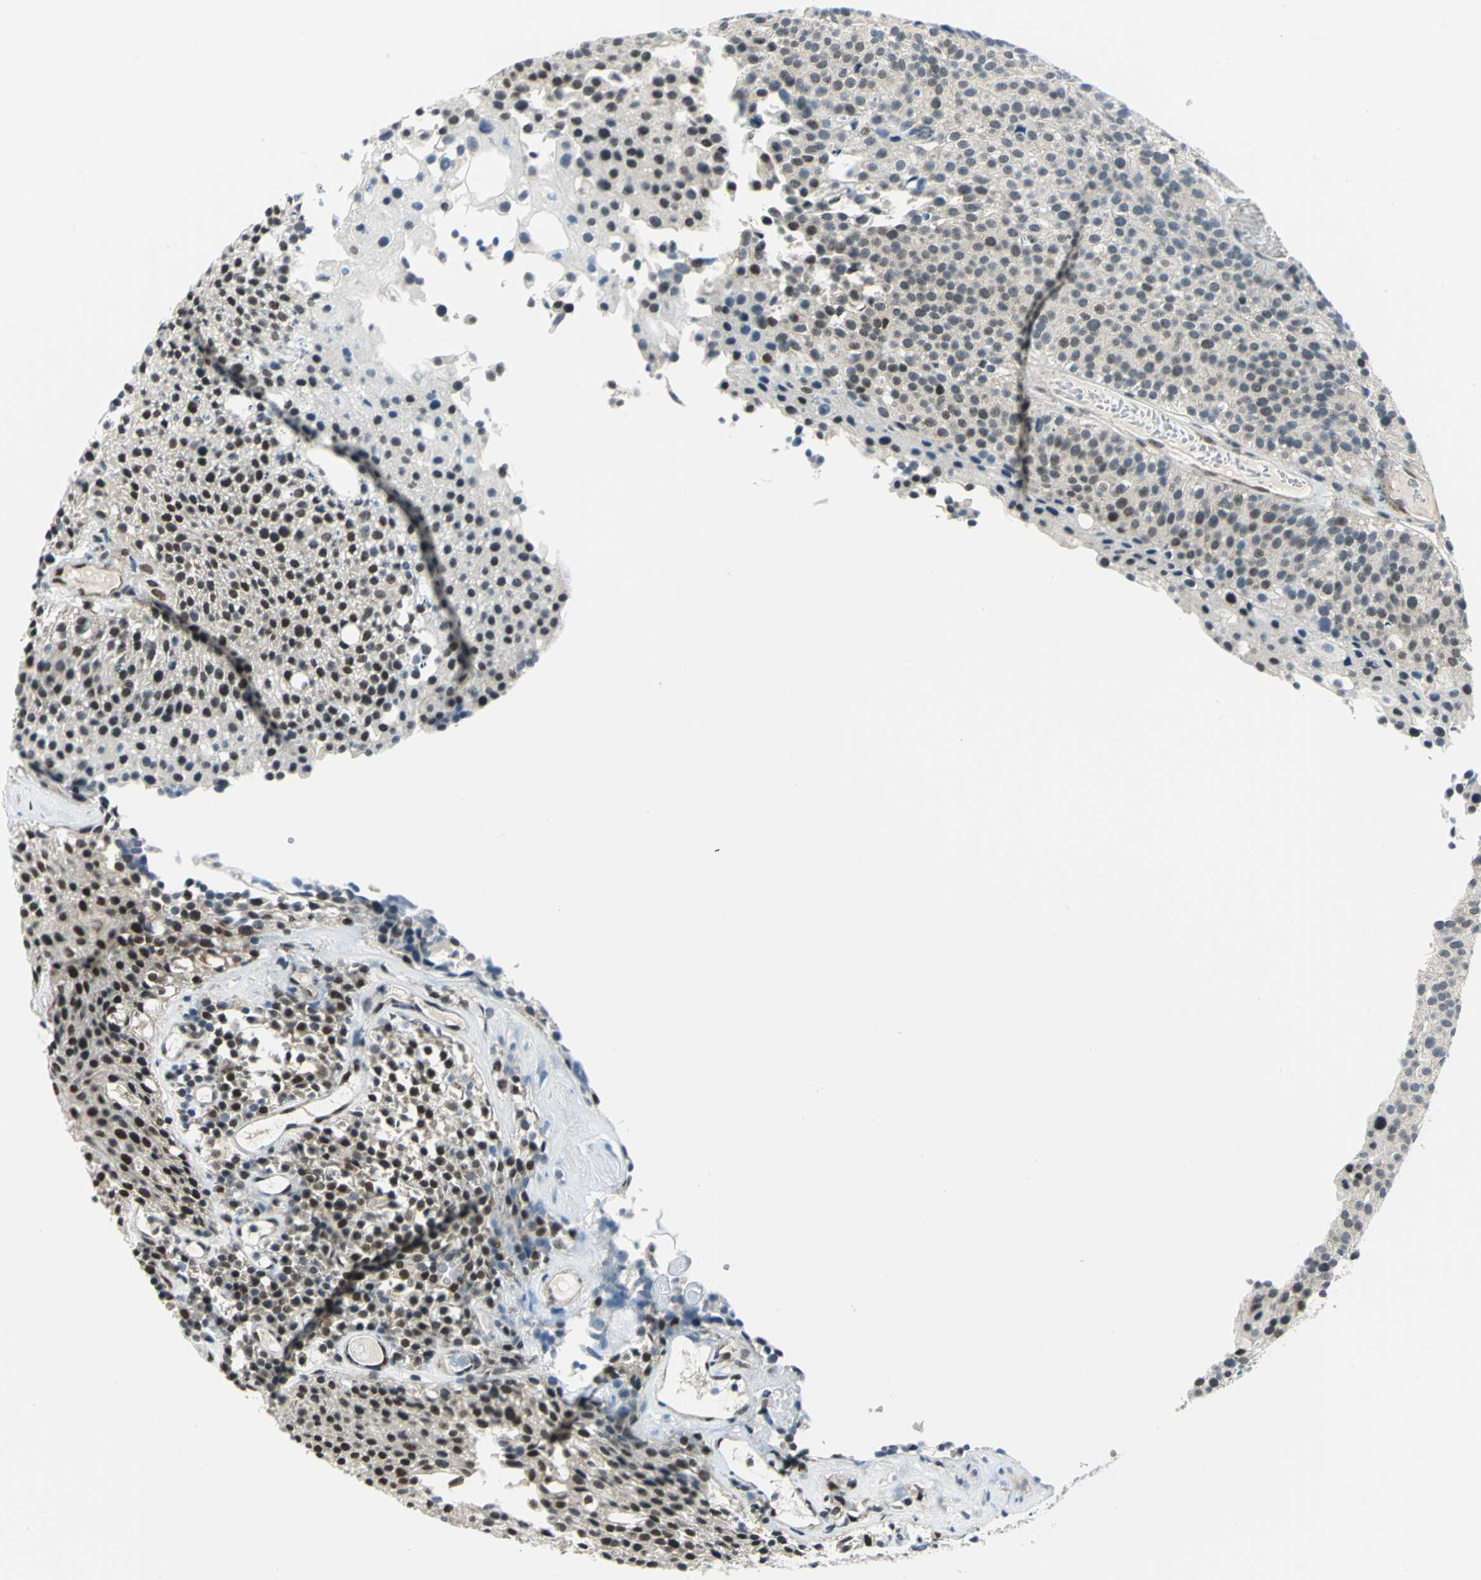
{"staining": {"intensity": "strong", "quantity": "25%-75%", "location": "nuclear"}, "tissue": "urothelial cancer", "cell_type": "Tumor cells", "image_type": "cancer", "snomed": [{"axis": "morphology", "description": "Urothelial carcinoma, Low grade"}, {"axis": "topography", "description": "Urinary bladder"}], "caption": "Low-grade urothelial carcinoma tissue shows strong nuclear positivity in approximately 25%-75% of tumor cells, visualized by immunohistochemistry.", "gene": "PIN1", "patient": {"sex": "male", "age": 85}}